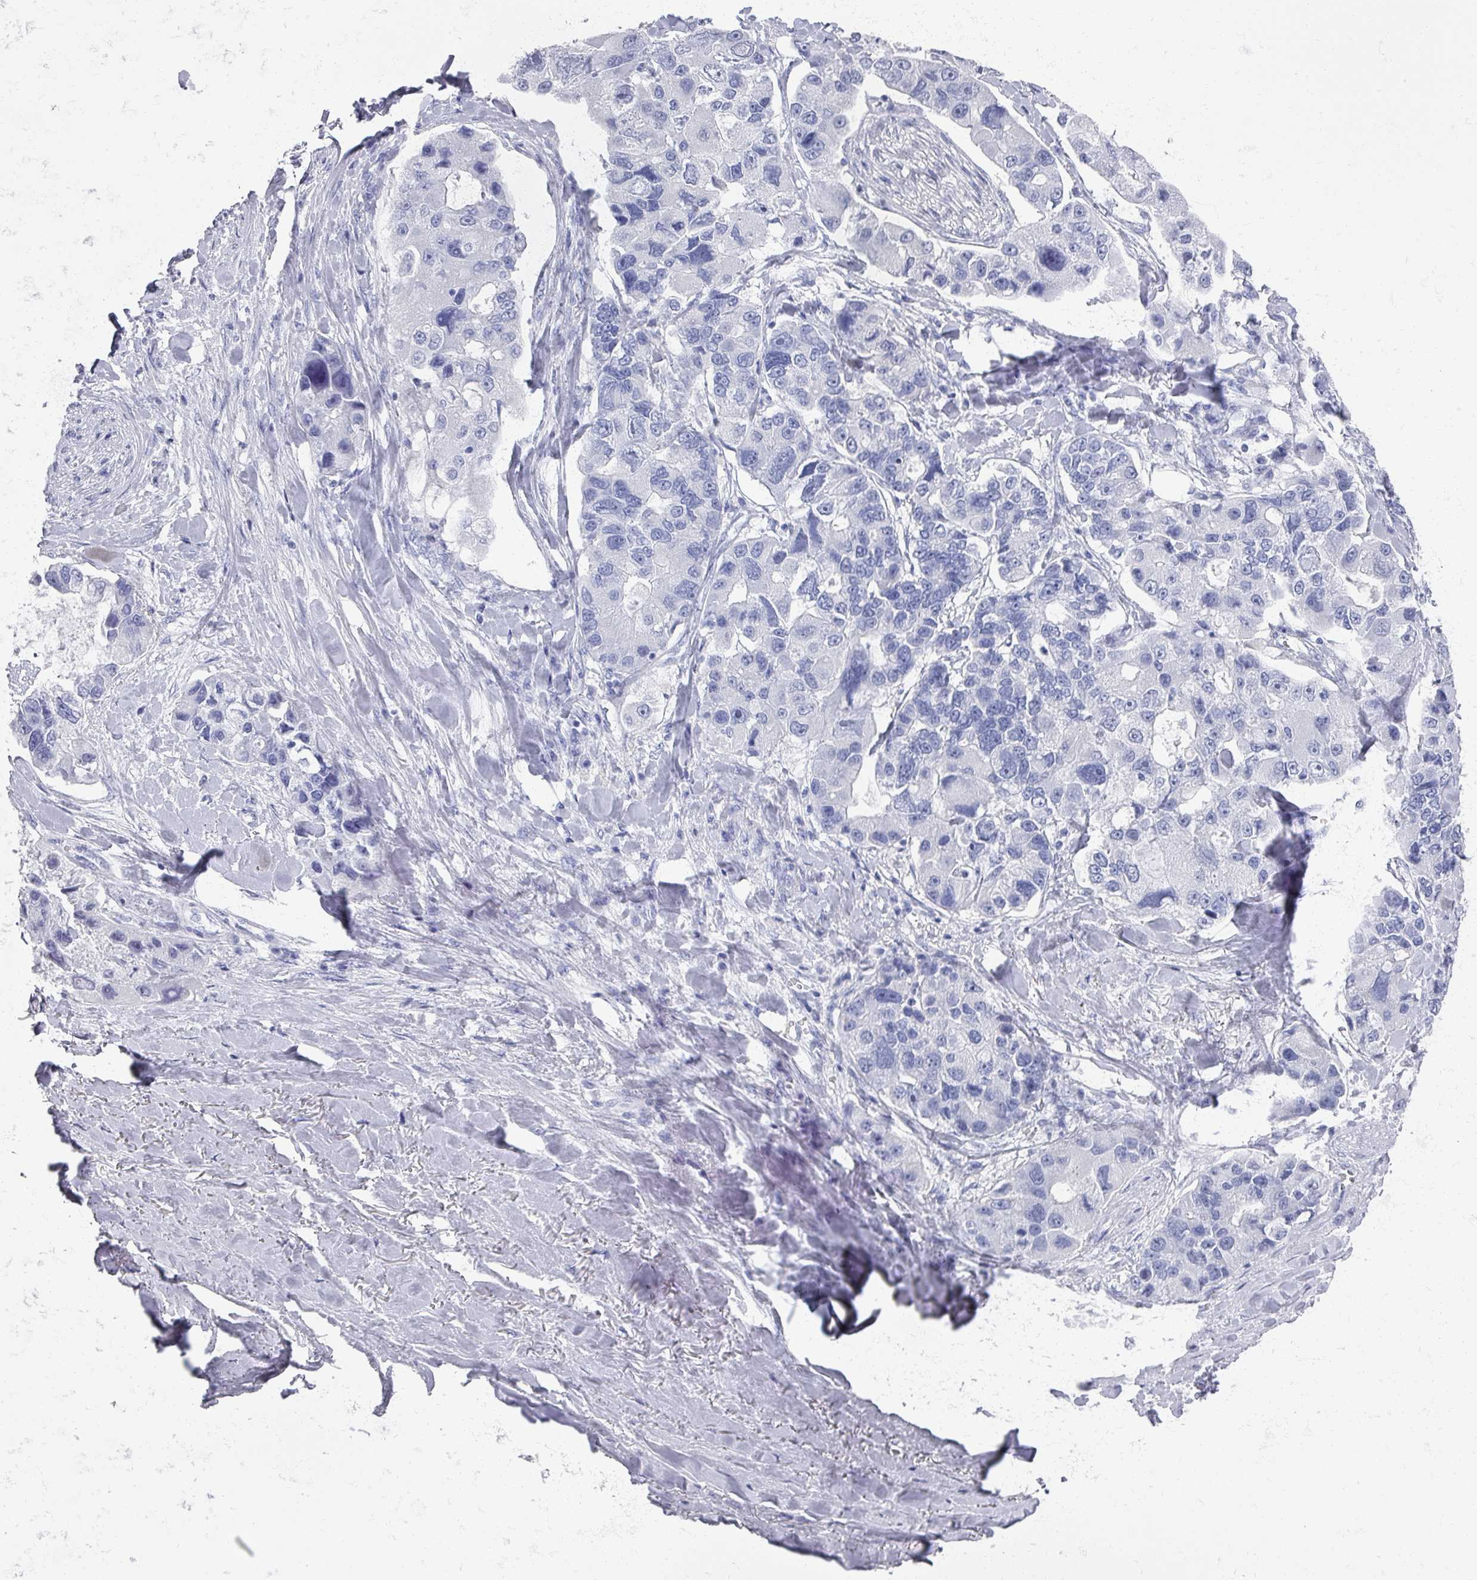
{"staining": {"intensity": "negative", "quantity": "none", "location": "none"}, "tissue": "lung cancer", "cell_type": "Tumor cells", "image_type": "cancer", "snomed": [{"axis": "morphology", "description": "Adenocarcinoma, NOS"}, {"axis": "topography", "description": "Lung"}], "caption": "DAB immunohistochemical staining of human lung adenocarcinoma demonstrates no significant expression in tumor cells.", "gene": "OMG", "patient": {"sex": "female", "age": 54}}